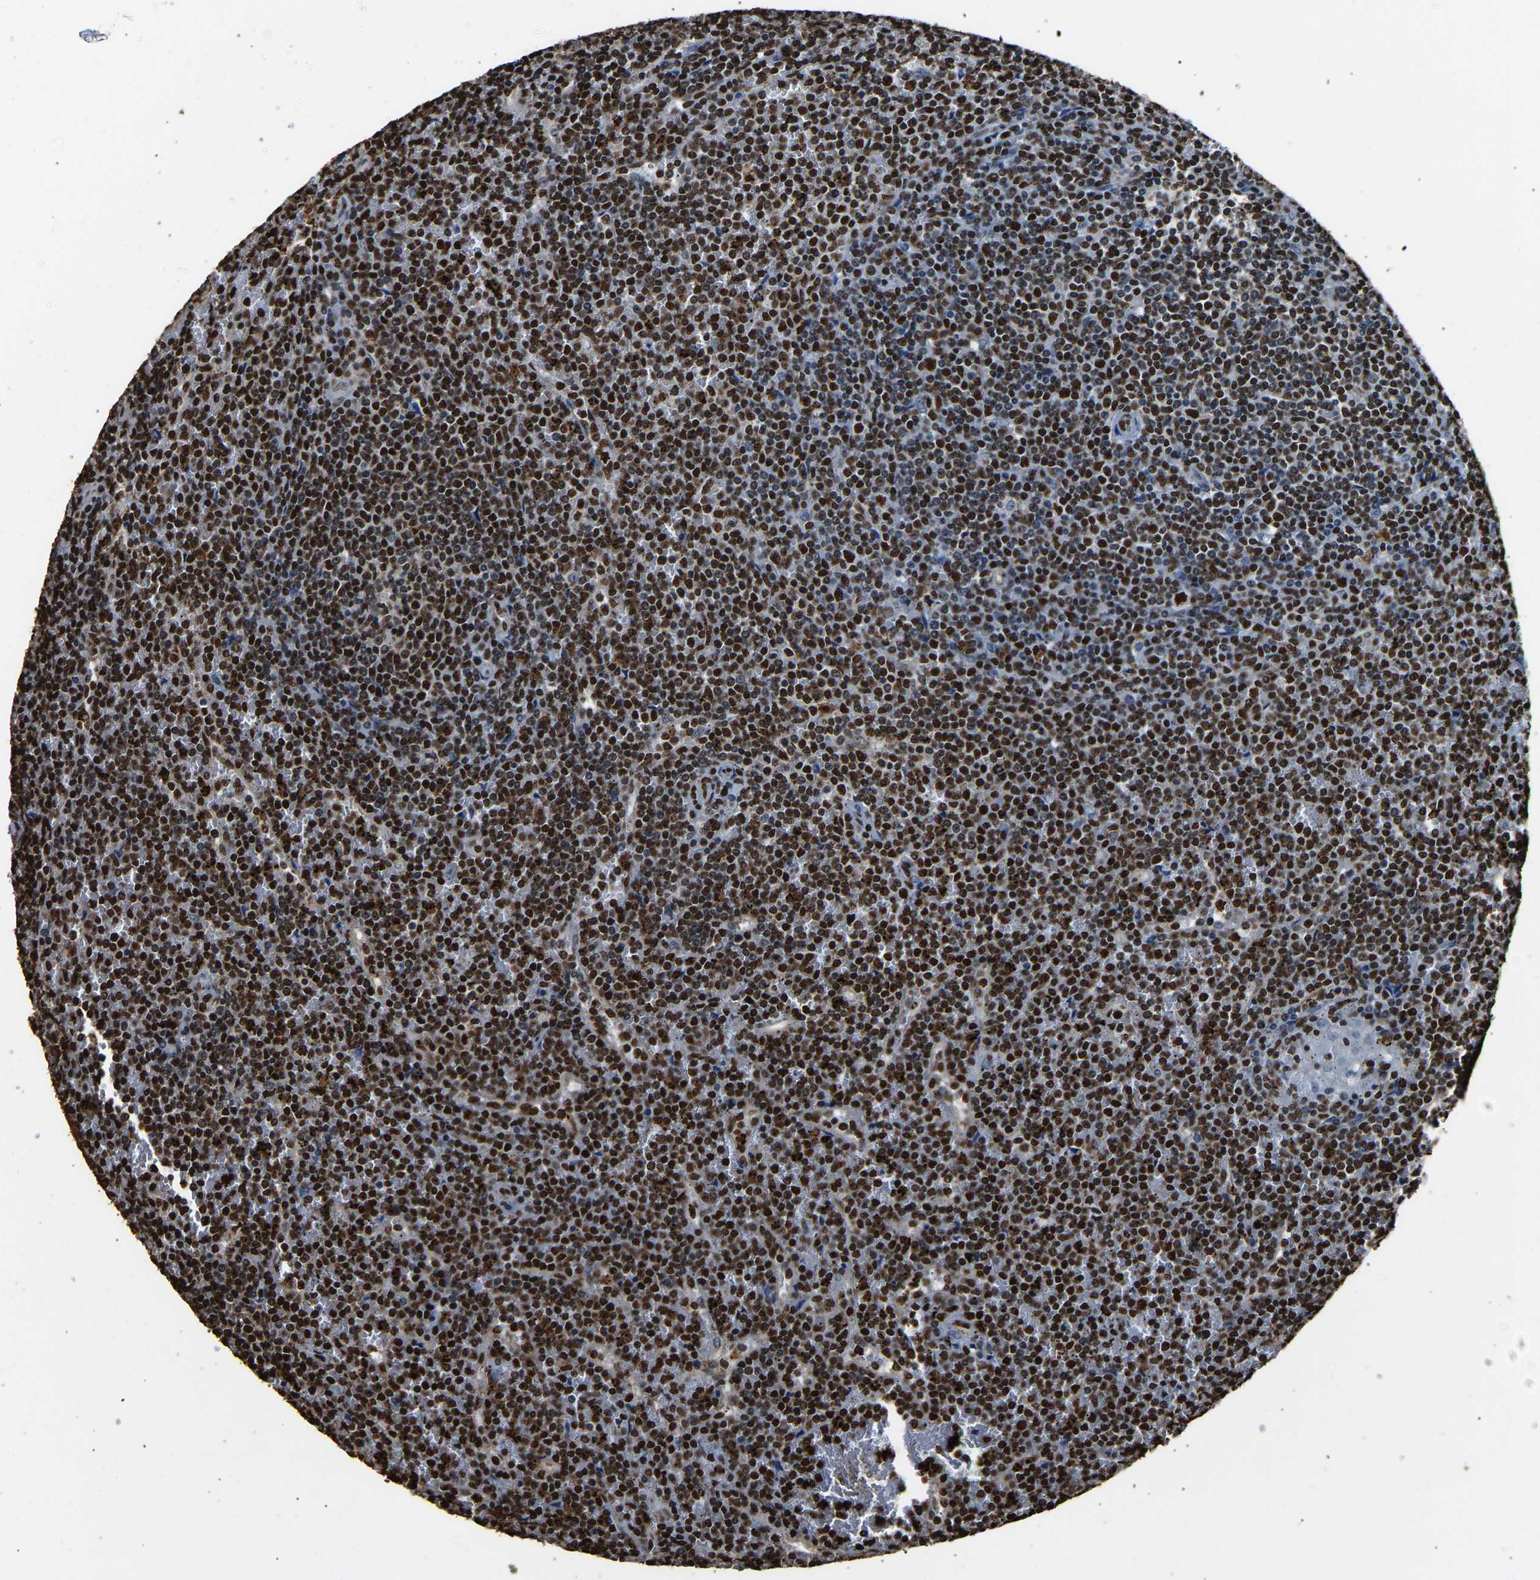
{"staining": {"intensity": "strong", "quantity": ">75%", "location": "nuclear"}, "tissue": "lymphoma", "cell_type": "Tumor cells", "image_type": "cancer", "snomed": [{"axis": "morphology", "description": "Malignant lymphoma, non-Hodgkin's type, Low grade"}, {"axis": "topography", "description": "Spleen"}], "caption": "IHC photomicrograph of neoplastic tissue: human malignant lymphoma, non-Hodgkin's type (low-grade) stained using immunohistochemistry (IHC) reveals high levels of strong protein expression localized specifically in the nuclear of tumor cells, appearing as a nuclear brown color.", "gene": "SAFB", "patient": {"sex": "female", "age": 19}}